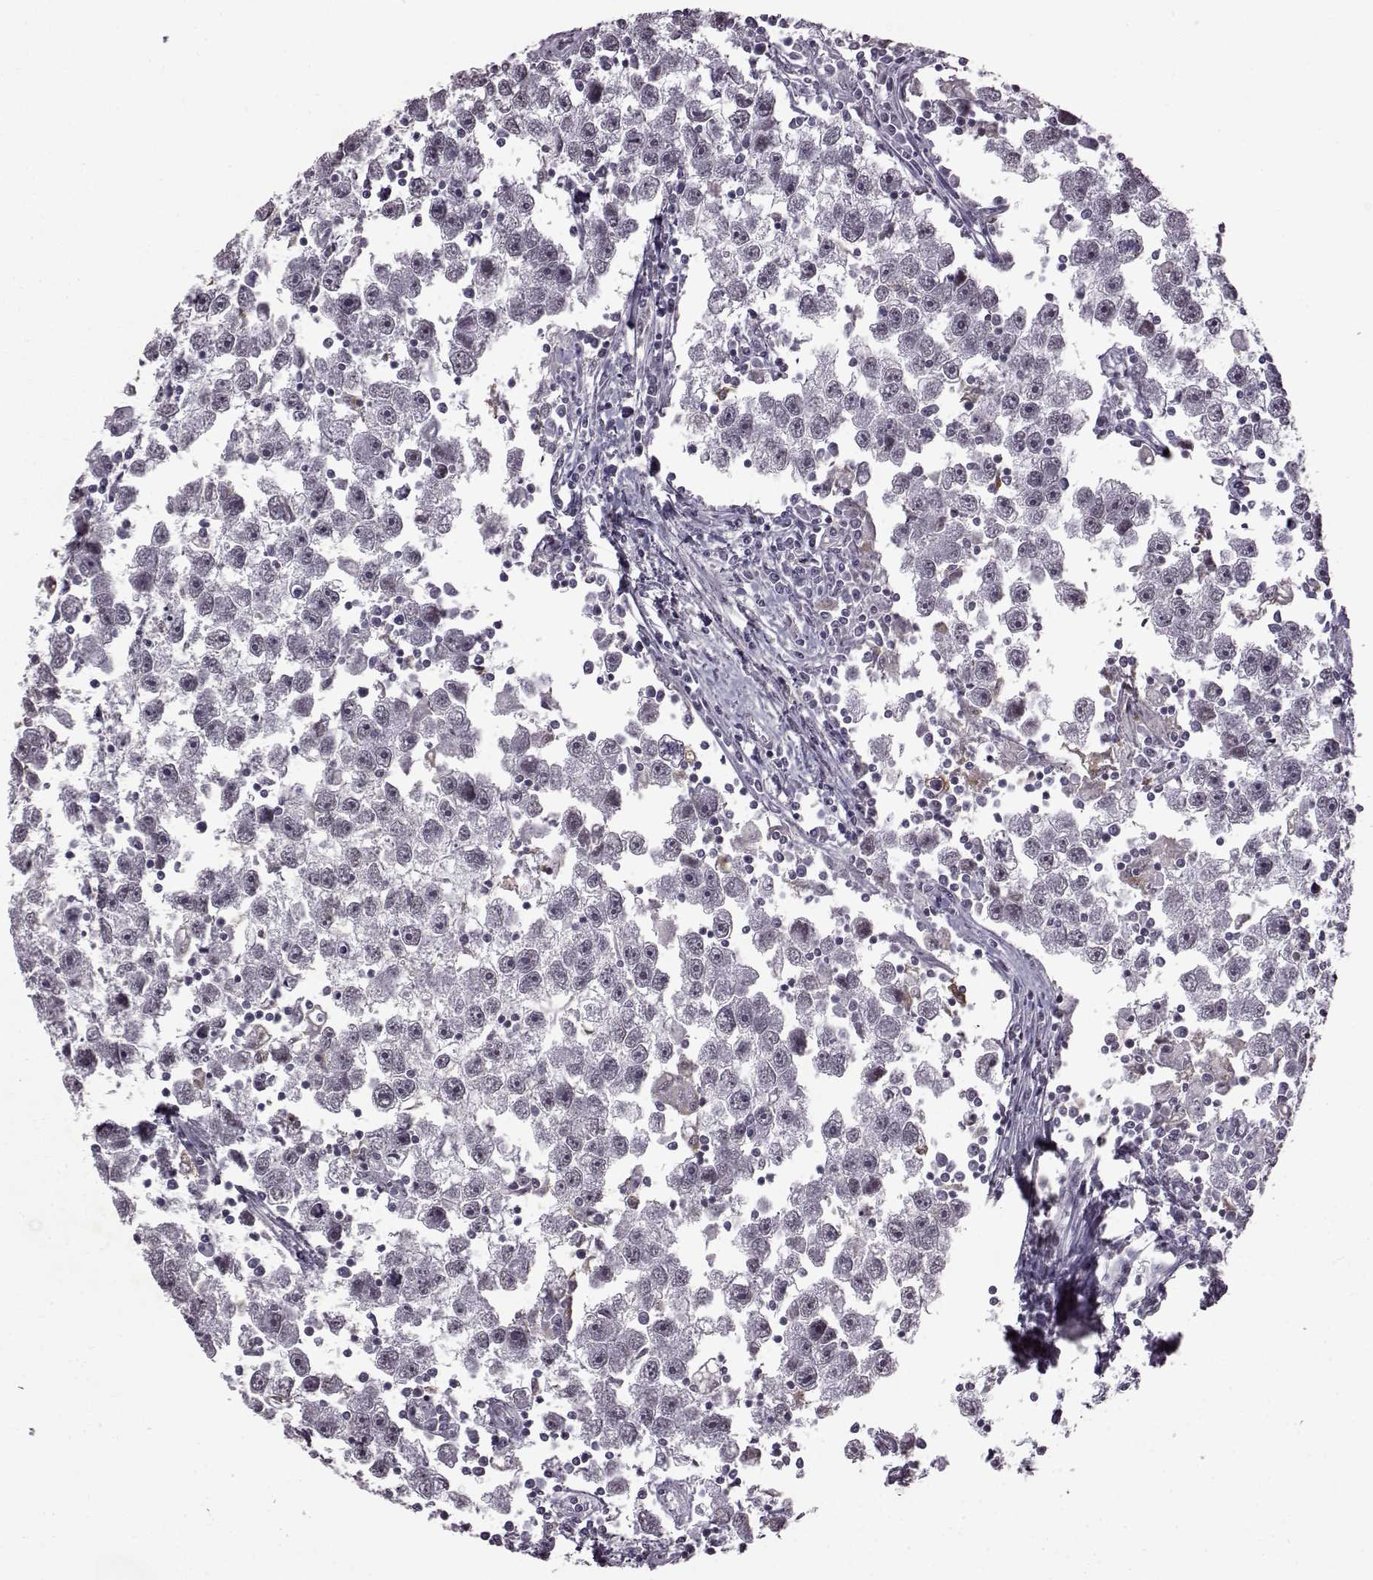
{"staining": {"intensity": "negative", "quantity": "none", "location": "none"}, "tissue": "testis cancer", "cell_type": "Tumor cells", "image_type": "cancer", "snomed": [{"axis": "morphology", "description": "Seminoma, NOS"}, {"axis": "topography", "description": "Testis"}], "caption": "A photomicrograph of testis seminoma stained for a protein reveals no brown staining in tumor cells. (Stains: DAB immunohistochemistry (IHC) with hematoxylin counter stain, Microscopy: brightfield microscopy at high magnification).", "gene": "SLC28A2", "patient": {"sex": "male", "age": 30}}